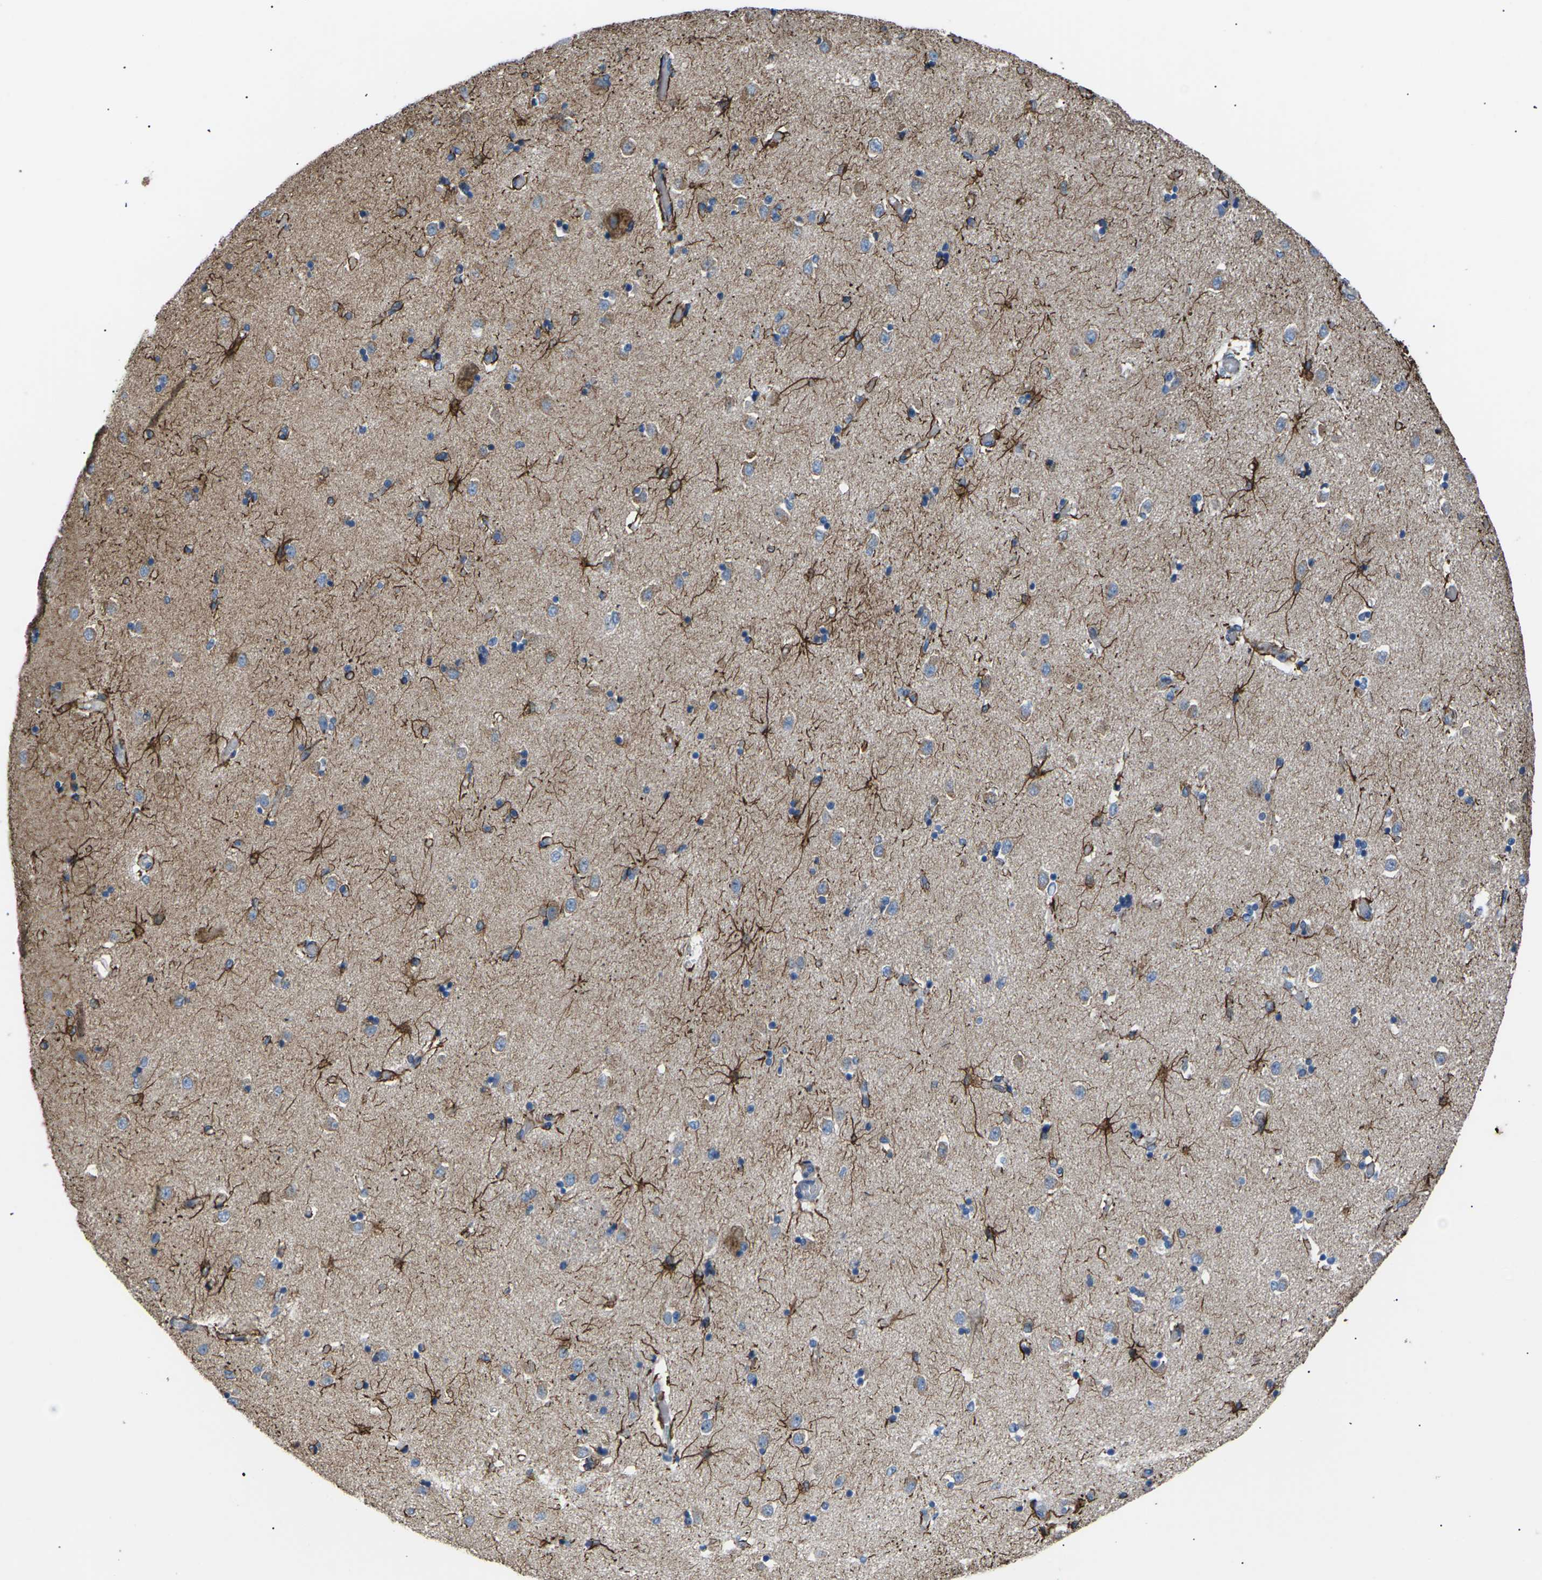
{"staining": {"intensity": "strong", "quantity": "25%-75%", "location": "cytoplasmic/membranous"}, "tissue": "caudate", "cell_type": "Glial cells", "image_type": "normal", "snomed": [{"axis": "morphology", "description": "Normal tissue, NOS"}, {"axis": "topography", "description": "Lateral ventricle wall"}], "caption": "Immunohistochemistry (IHC) image of unremarkable caudate: caudate stained using immunohistochemistry exhibits high levels of strong protein expression localized specifically in the cytoplasmic/membranous of glial cells, appearing as a cytoplasmic/membranous brown color.", "gene": "KLHDC8B", "patient": {"sex": "female", "age": 54}}